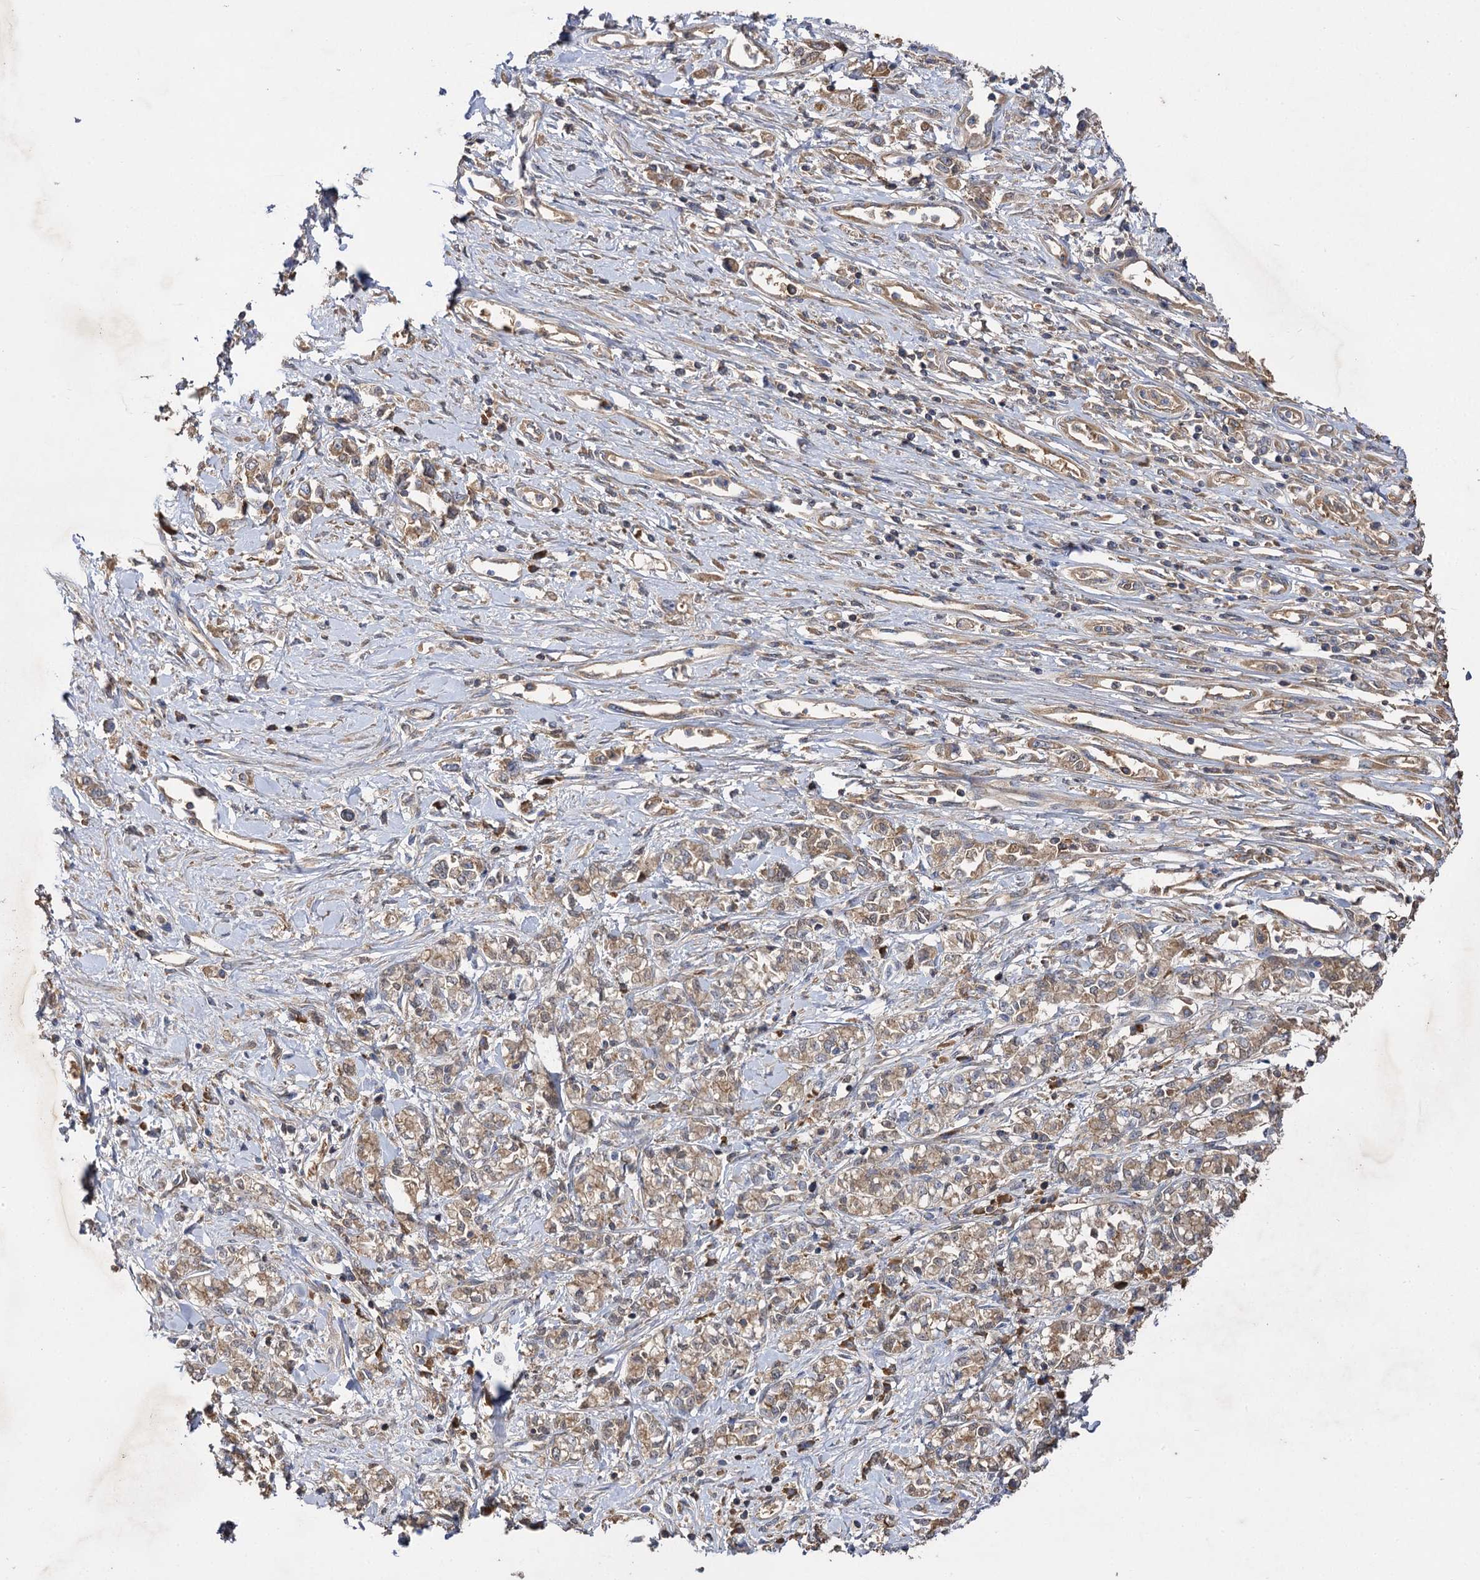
{"staining": {"intensity": "moderate", "quantity": ">75%", "location": "cytoplasmic/membranous"}, "tissue": "stomach cancer", "cell_type": "Tumor cells", "image_type": "cancer", "snomed": [{"axis": "morphology", "description": "Adenocarcinoma, NOS"}, {"axis": "topography", "description": "Stomach"}], "caption": "Immunohistochemical staining of human adenocarcinoma (stomach) exhibits moderate cytoplasmic/membranous protein staining in approximately >75% of tumor cells.", "gene": "USP50", "patient": {"sex": "female", "age": 76}}